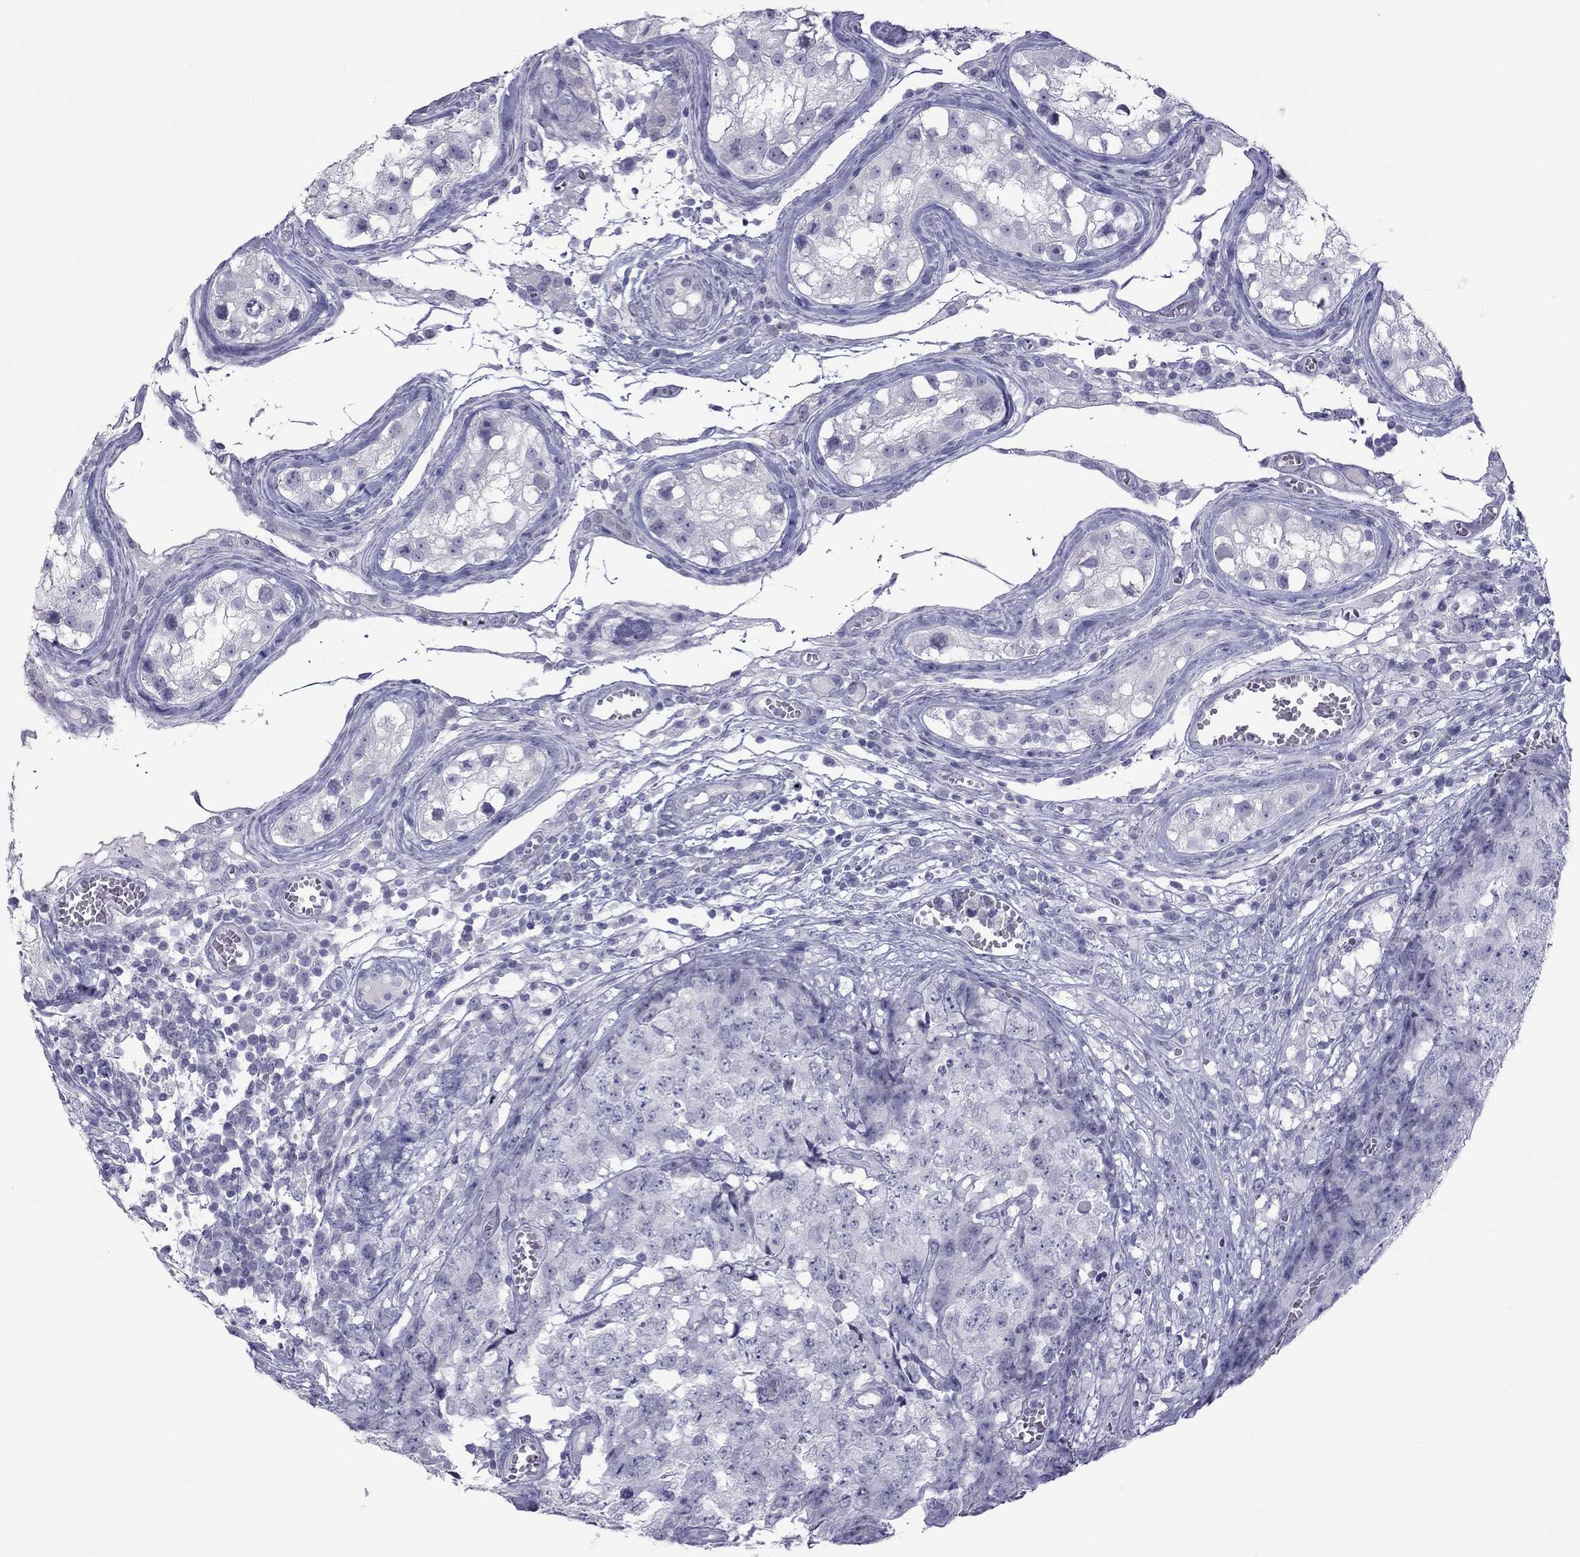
{"staining": {"intensity": "negative", "quantity": "none", "location": "none"}, "tissue": "testis cancer", "cell_type": "Tumor cells", "image_type": "cancer", "snomed": [{"axis": "morphology", "description": "Carcinoma, Embryonal, NOS"}, {"axis": "topography", "description": "Testis"}], "caption": "Immunohistochemical staining of embryonal carcinoma (testis) demonstrates no significant staining in tumor cells.", "gene": "TEX14", "patient": {"sex": "male", "age": 23}}